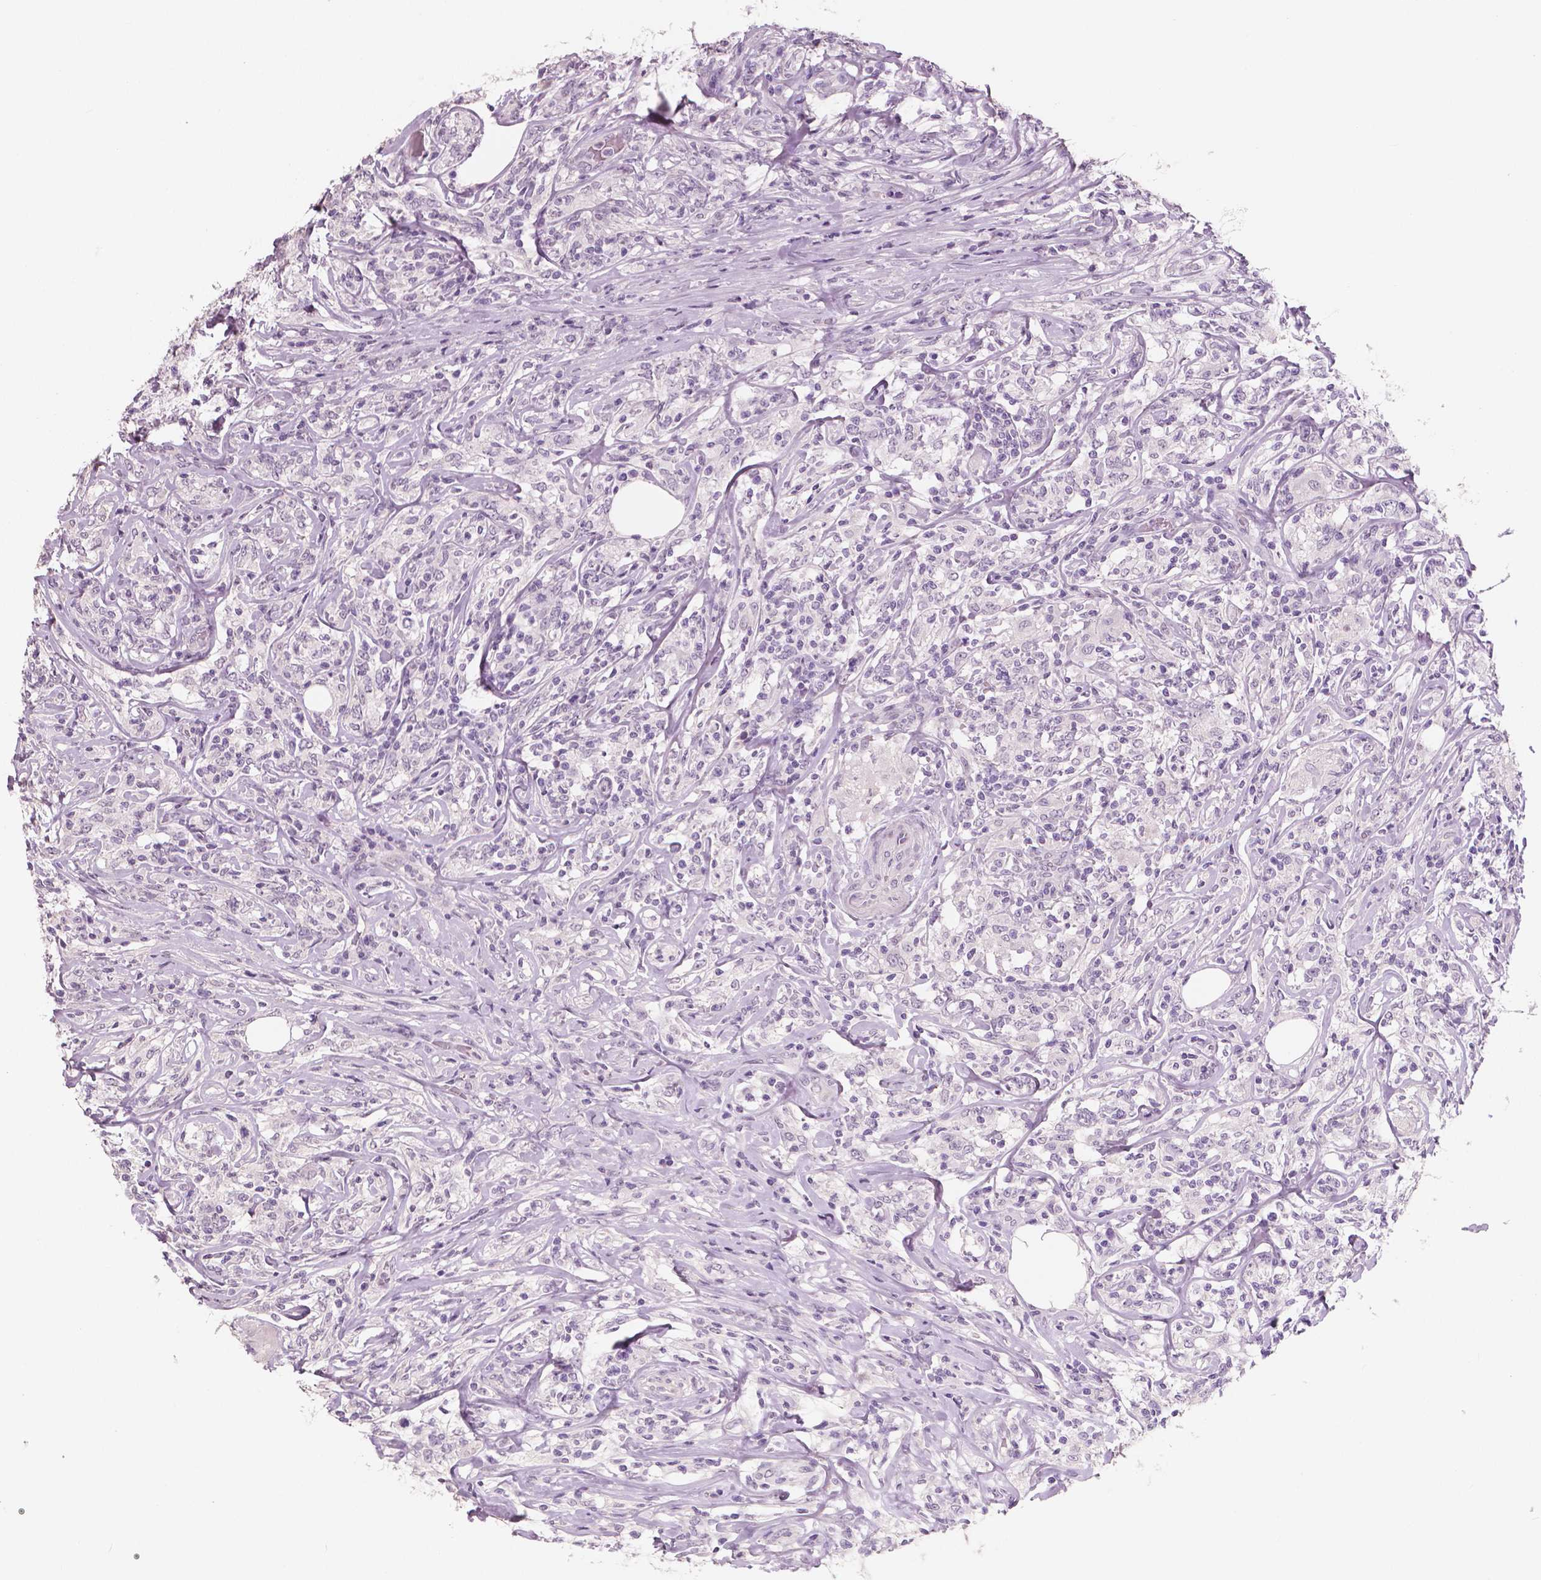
{"staining": {"intensity": "negative", "quantity": "none", "location": "none"}, "tissue": "lymphoma", "cell_type": "Tumor cells", "image_type": "cancer", "snomed": [{"axis": "morphology", "description": "Malignant lymphoma, non-Hodgkin's type, High grade"}, {"axis": "topography", "description": "Lymph node"}], "caption": "This is an immunohistochemistry (IHC) histopathology image of human lymphoma. There is no expression in tumor cells.", "gene": "NECAB1", "patient": {"sex": "female", "age": 84}}